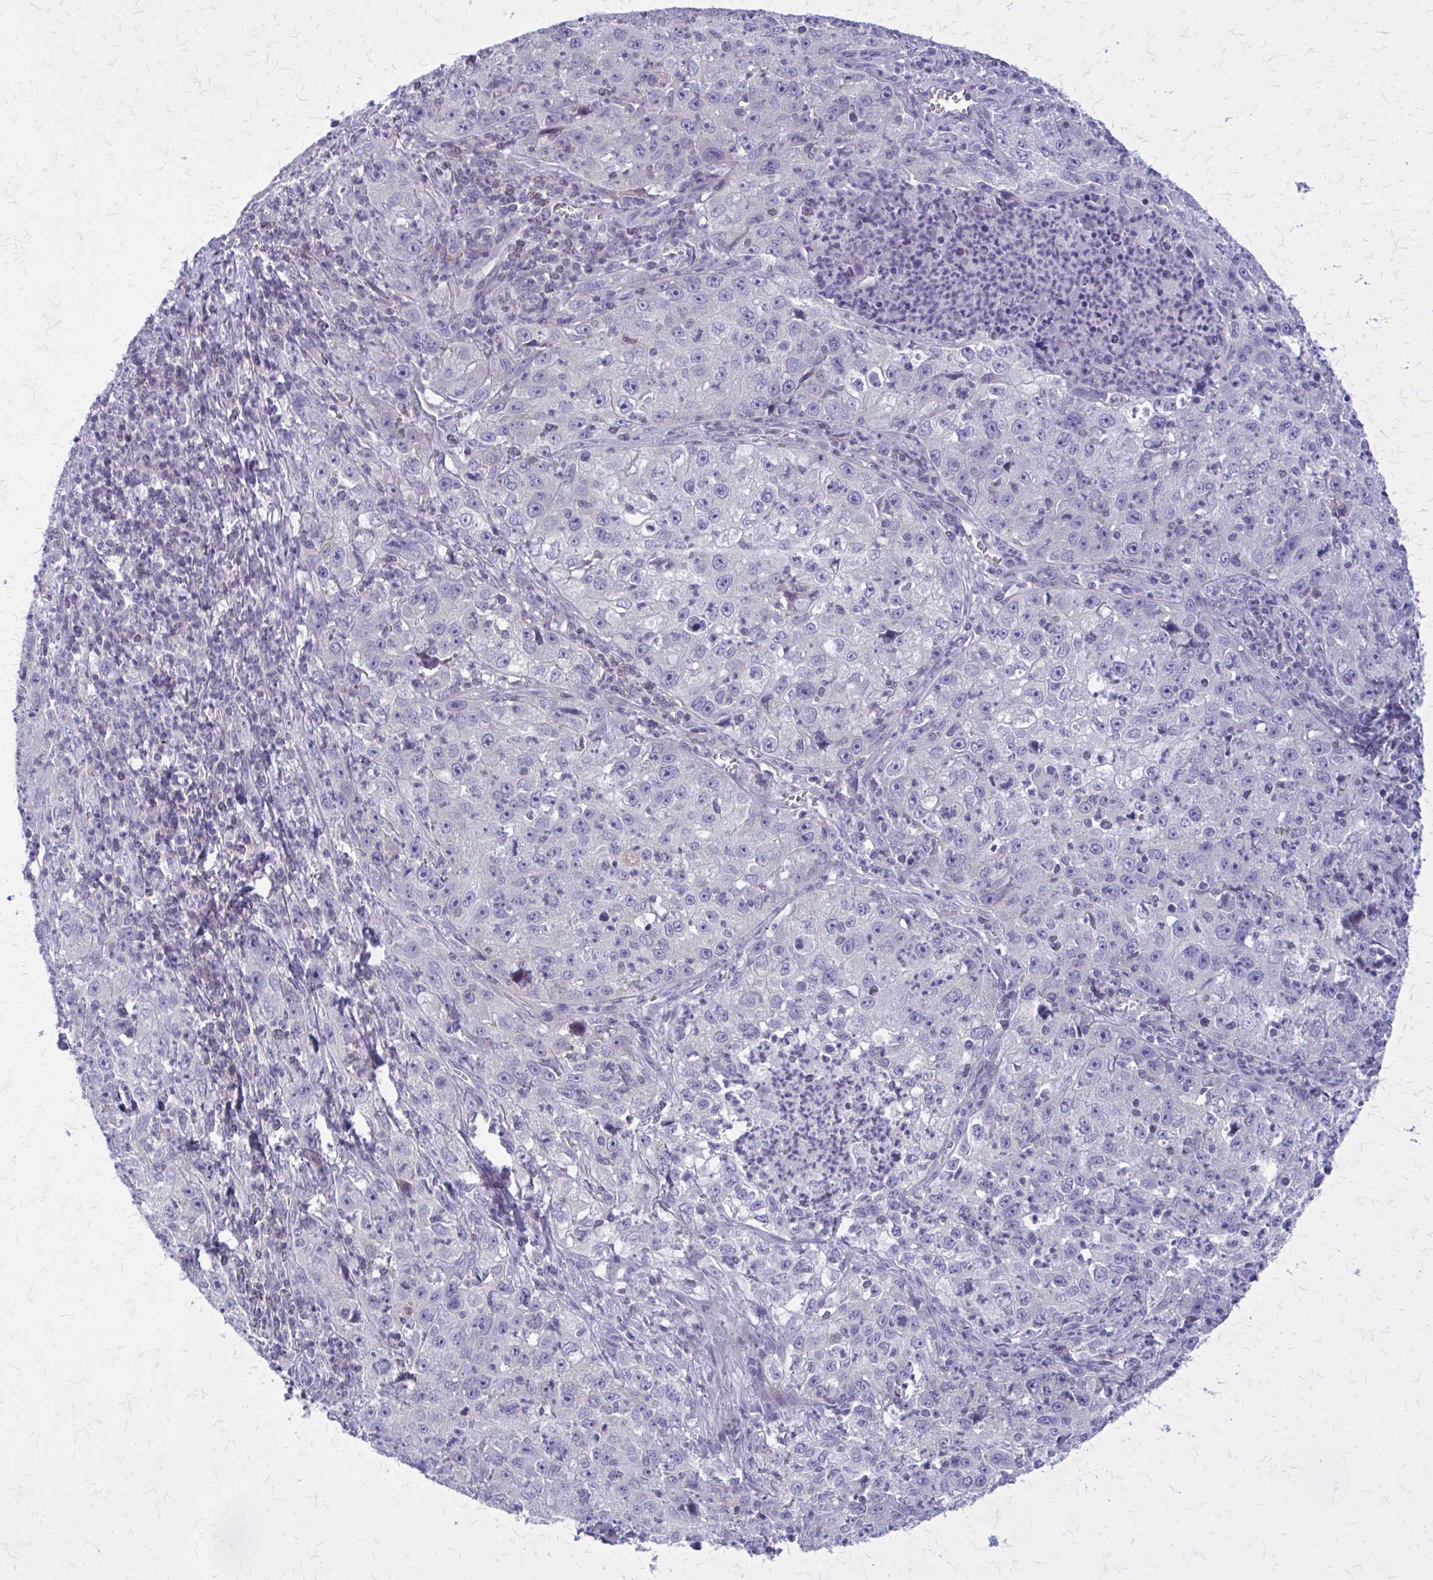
{"staining": {"intensity": "negative", "quantity": "none", "location": "none"}, "tissue": "lung cancer", "cell_type": "Tumor cells", "image_type": "cancer", "snomed": [{"axis": "morphology", "description": "Squamous cell carcinoma, NOS"}, {"axis": "topography", "description": "Lung"}], "caption": "Human lung squamous cell carcinoma stained for a protein using IHC reveals no positivity in tumor cells.", "gene": "PITPNM1", "patient": {"sex": "male", "age": 71}}